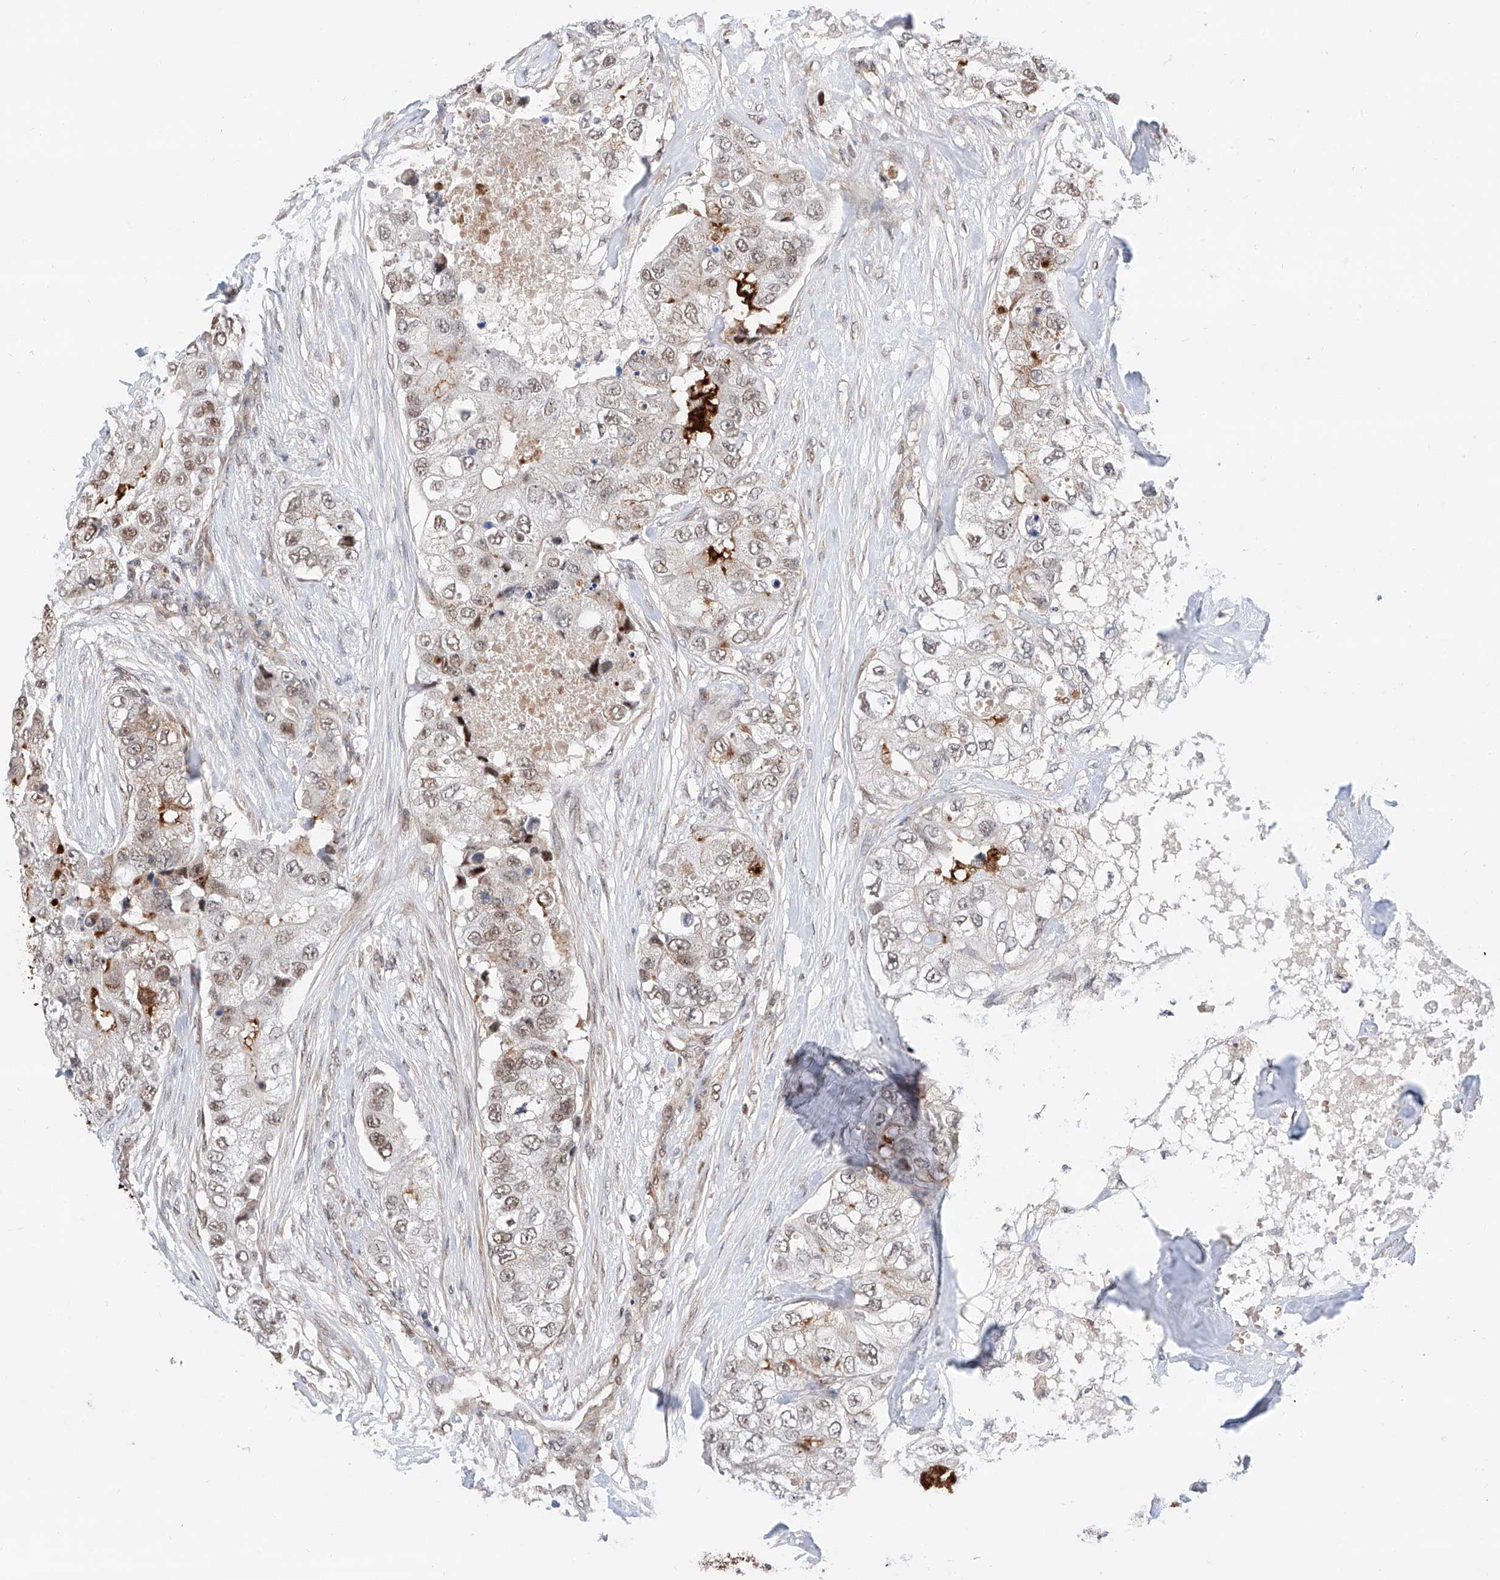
{"staining": {"intensity": "moderate", "quantity": "<25%", "location": "cytoplasmic/membranous,nuclear"}, "tissue": "breast cancer", "cell_type": "Tumor cells", "image_type": "cancer", "snomed": [{"axis": "morphology", "description": "Duct carcinoma"}, {"axis": "topography", "description": "Breast"}], "caption": "Immunohistochemical staining of human infiltrating ductal carcinoma (breast) exhibits low levels of moderate cytoplasmic/membranous and nuclear positivity in about <25% of tumor cells. (Brightfield microscopy of DAB IHC at high magnification).", "gene": "SNRNP200", "patient": {"sex": "female", "age": 62}}